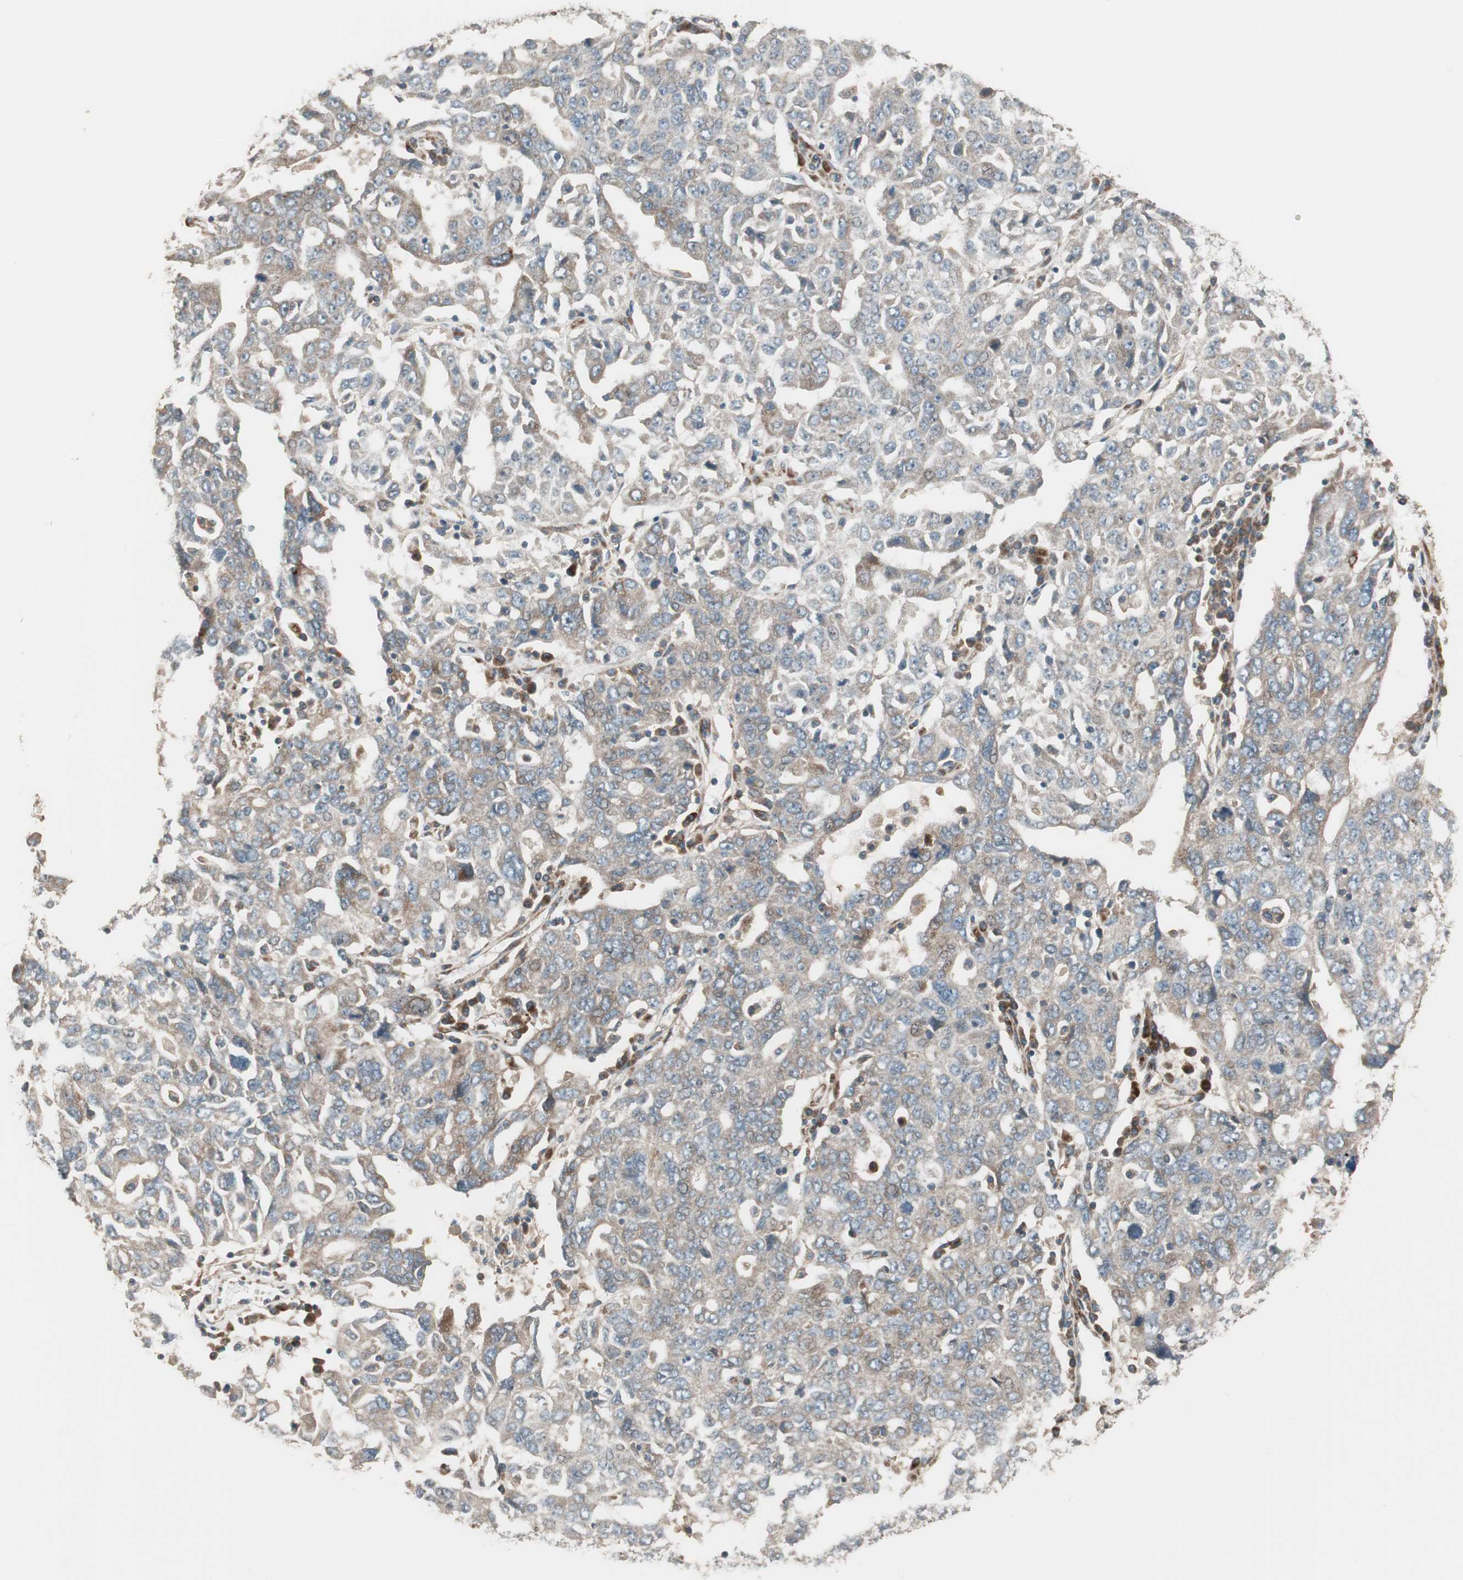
{"staining": {"intensity": "weak", "quantity": ">75%", "location": "cytoplasmic/membranous"}, "tissue": "ovarian cancer", "cell_type": "Tumor cells", "image_type": "cancer", "snomed": [{"axis": "morphology", "description": "Carcinoma, endometroid"}, {"axis": "topography", "description": "Ovary"}], "caption": "Human ovarian endometroid carcinoma stained with a brown dye exhibits weak cytoplasmic/membranous positive positivity in approximately >75% of tumor cells.", "gene": "PPP2R5E", "patient": {"sex": "female", "age": 62}}